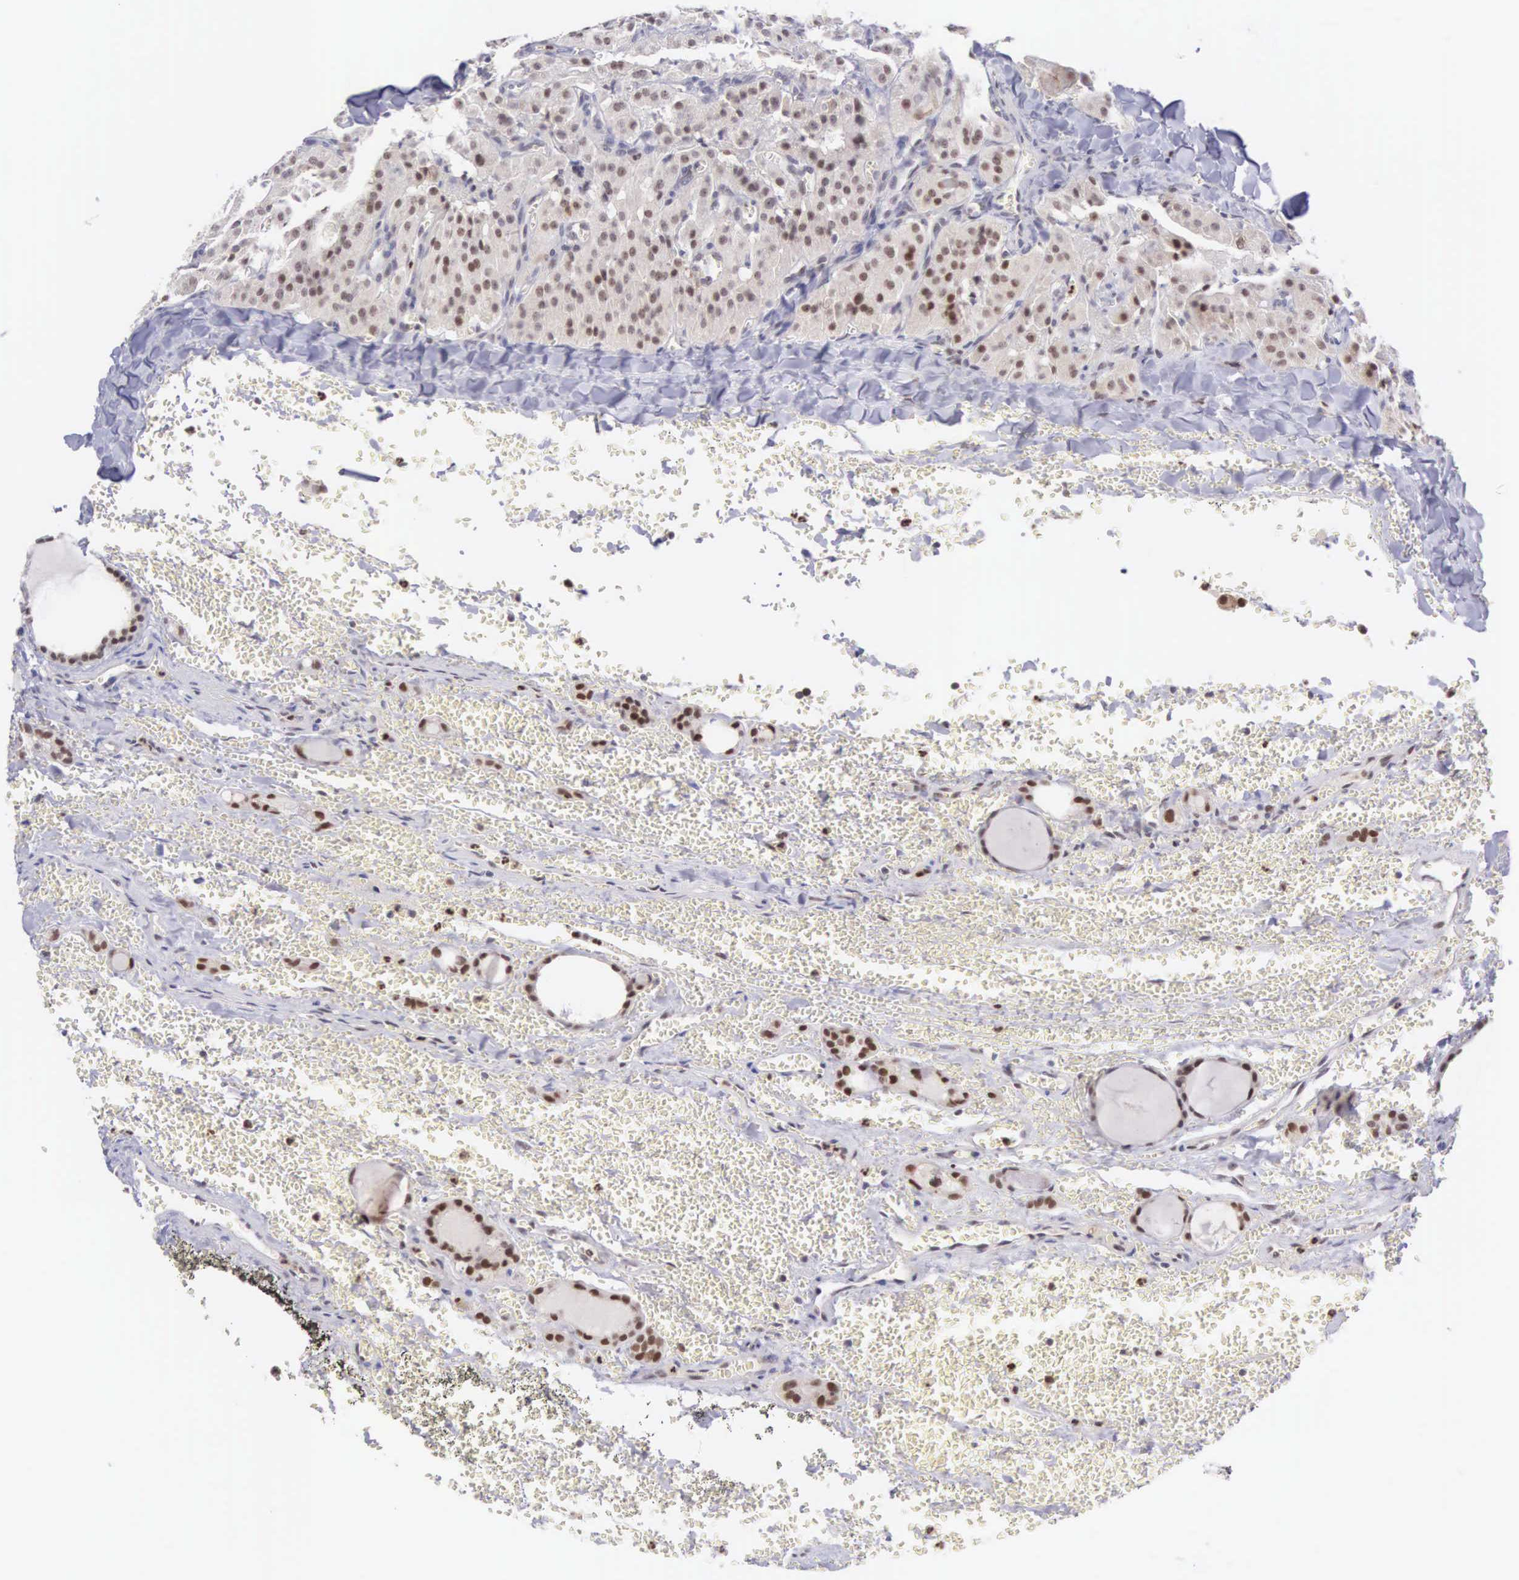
{"staining": {"intensity": "weak", "quantity": "25%-75%", "location": "nuclear"}, "tissue": "thyroid cancer", "cell_type": "Tumor cells", "image_type": "cancer", "snomed": [{"axis": "morphology", "description": "Carcinoma, NOS"}, {"axis": "topography", "description": "Thyroid gland"}], "caption": "This is a micrograph of immunohistochemistry (IHC) staining of carcinoma (thyroid), which shows weak staining in the nuclear of tumor cells.", "gene": "GRK3", "patient": {"sex": "male", "age": 76}}